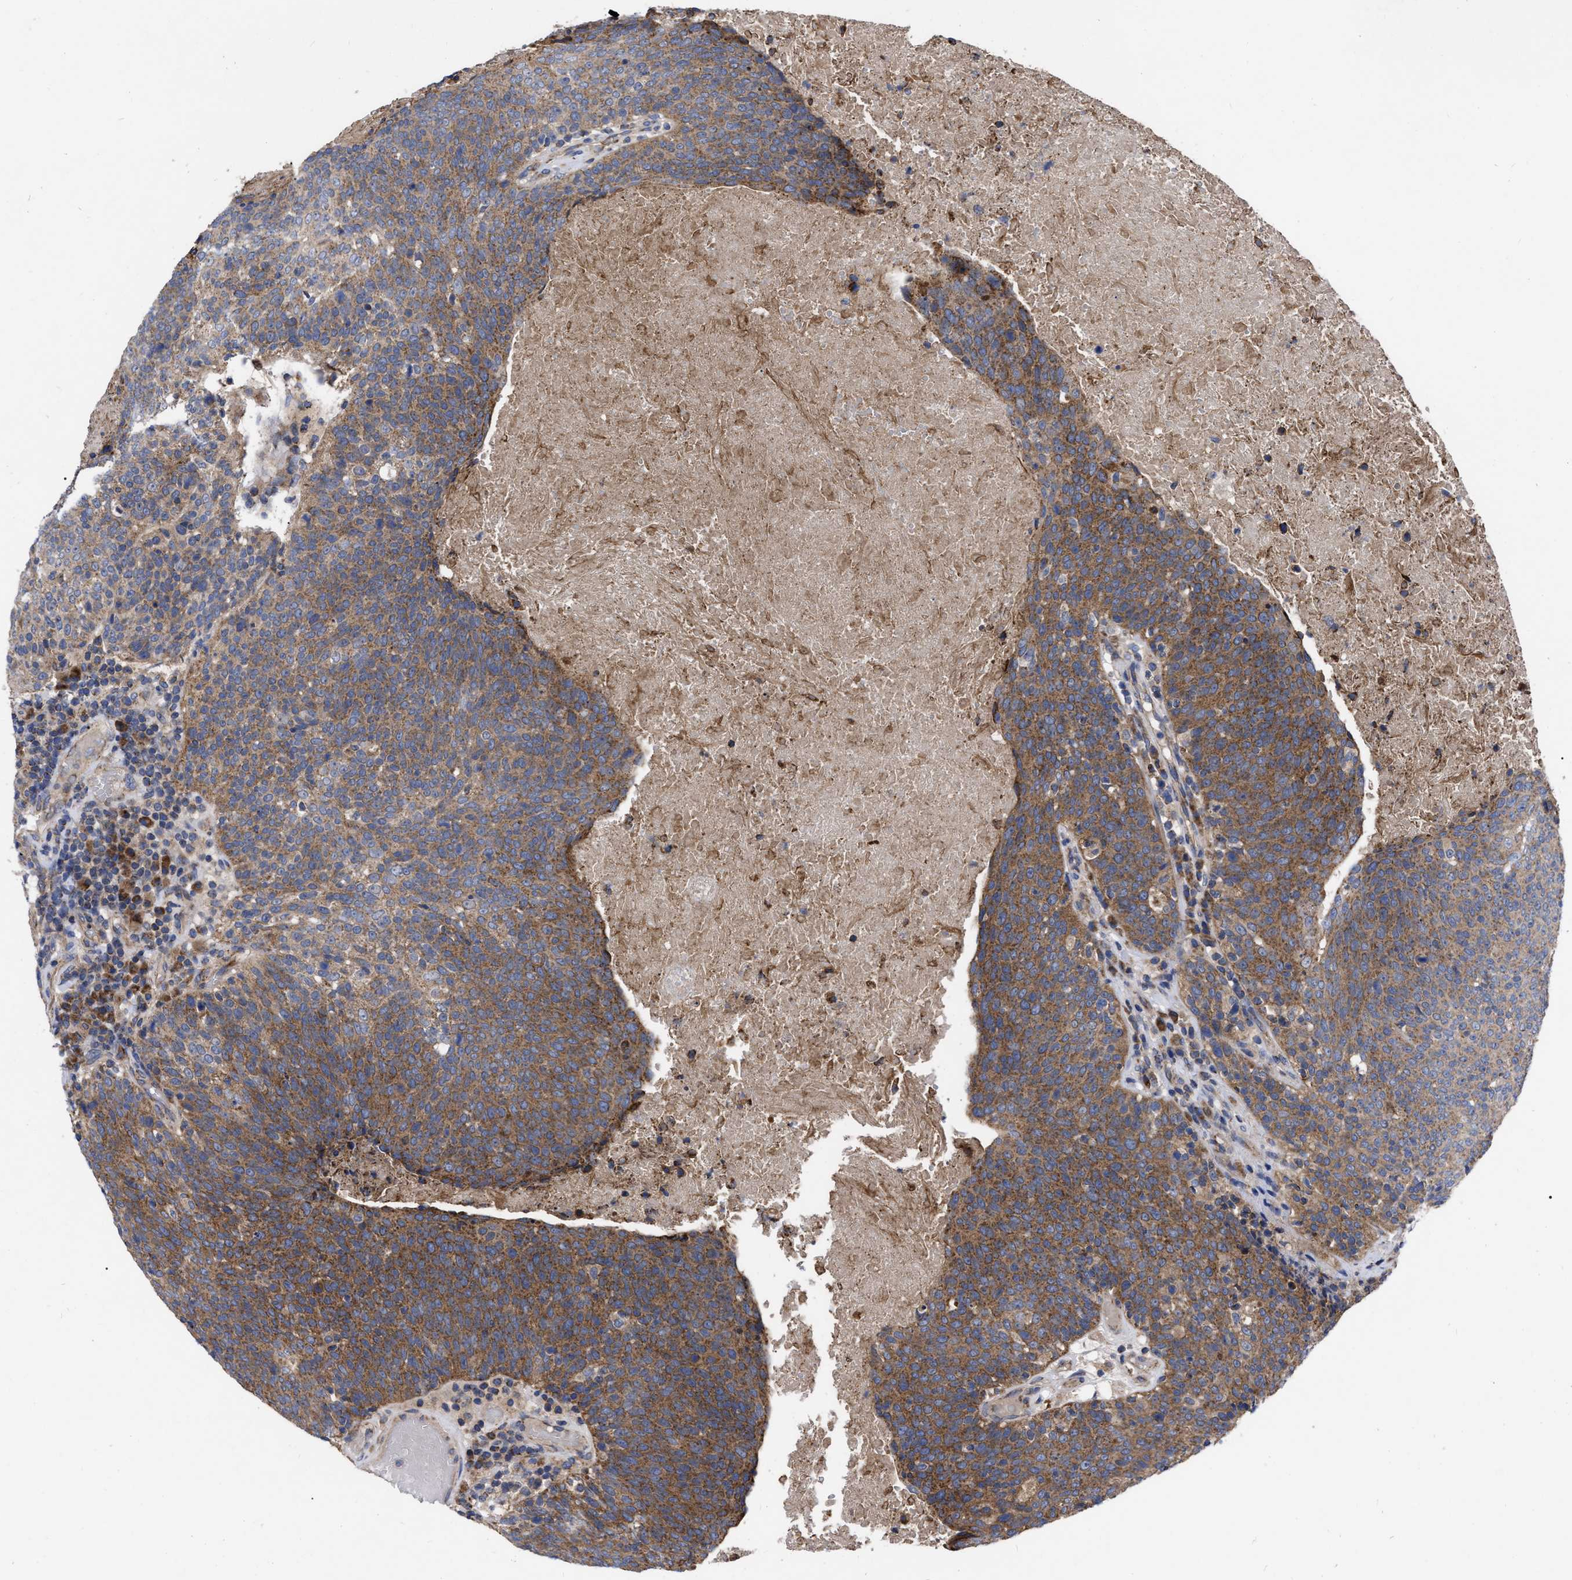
{"staining": {"intensity": "moderate", "quantity": ">75%", "location": "cytoplasmic/membranous"}, "tissue": "head and neck cancer", "cell_type": "Tumor cells", "image_type": "cancer", "snomed": [{"axis": "morphology", "description": "Squamous cell carcinoma, NOS"}, {"axis": "morphology", "description": "Squamous cell carcinoma, metastatic, NOS"}, {"axis": "topography", "description": "Lymph node"}, {"axis": "topography", "description": "Head-Neck"}], "caption": "The histopathology image reveals a brown stain indicating the presence of a protein in the cytoplasmic/membranous of tumor cells in head and neck cancer (squamous cell carcinoma). (DAB = brown stain, brightfield microscopy at high magnification).", "gene": "CDKN2C", "patient": {"sex": "male", "age": 62}}